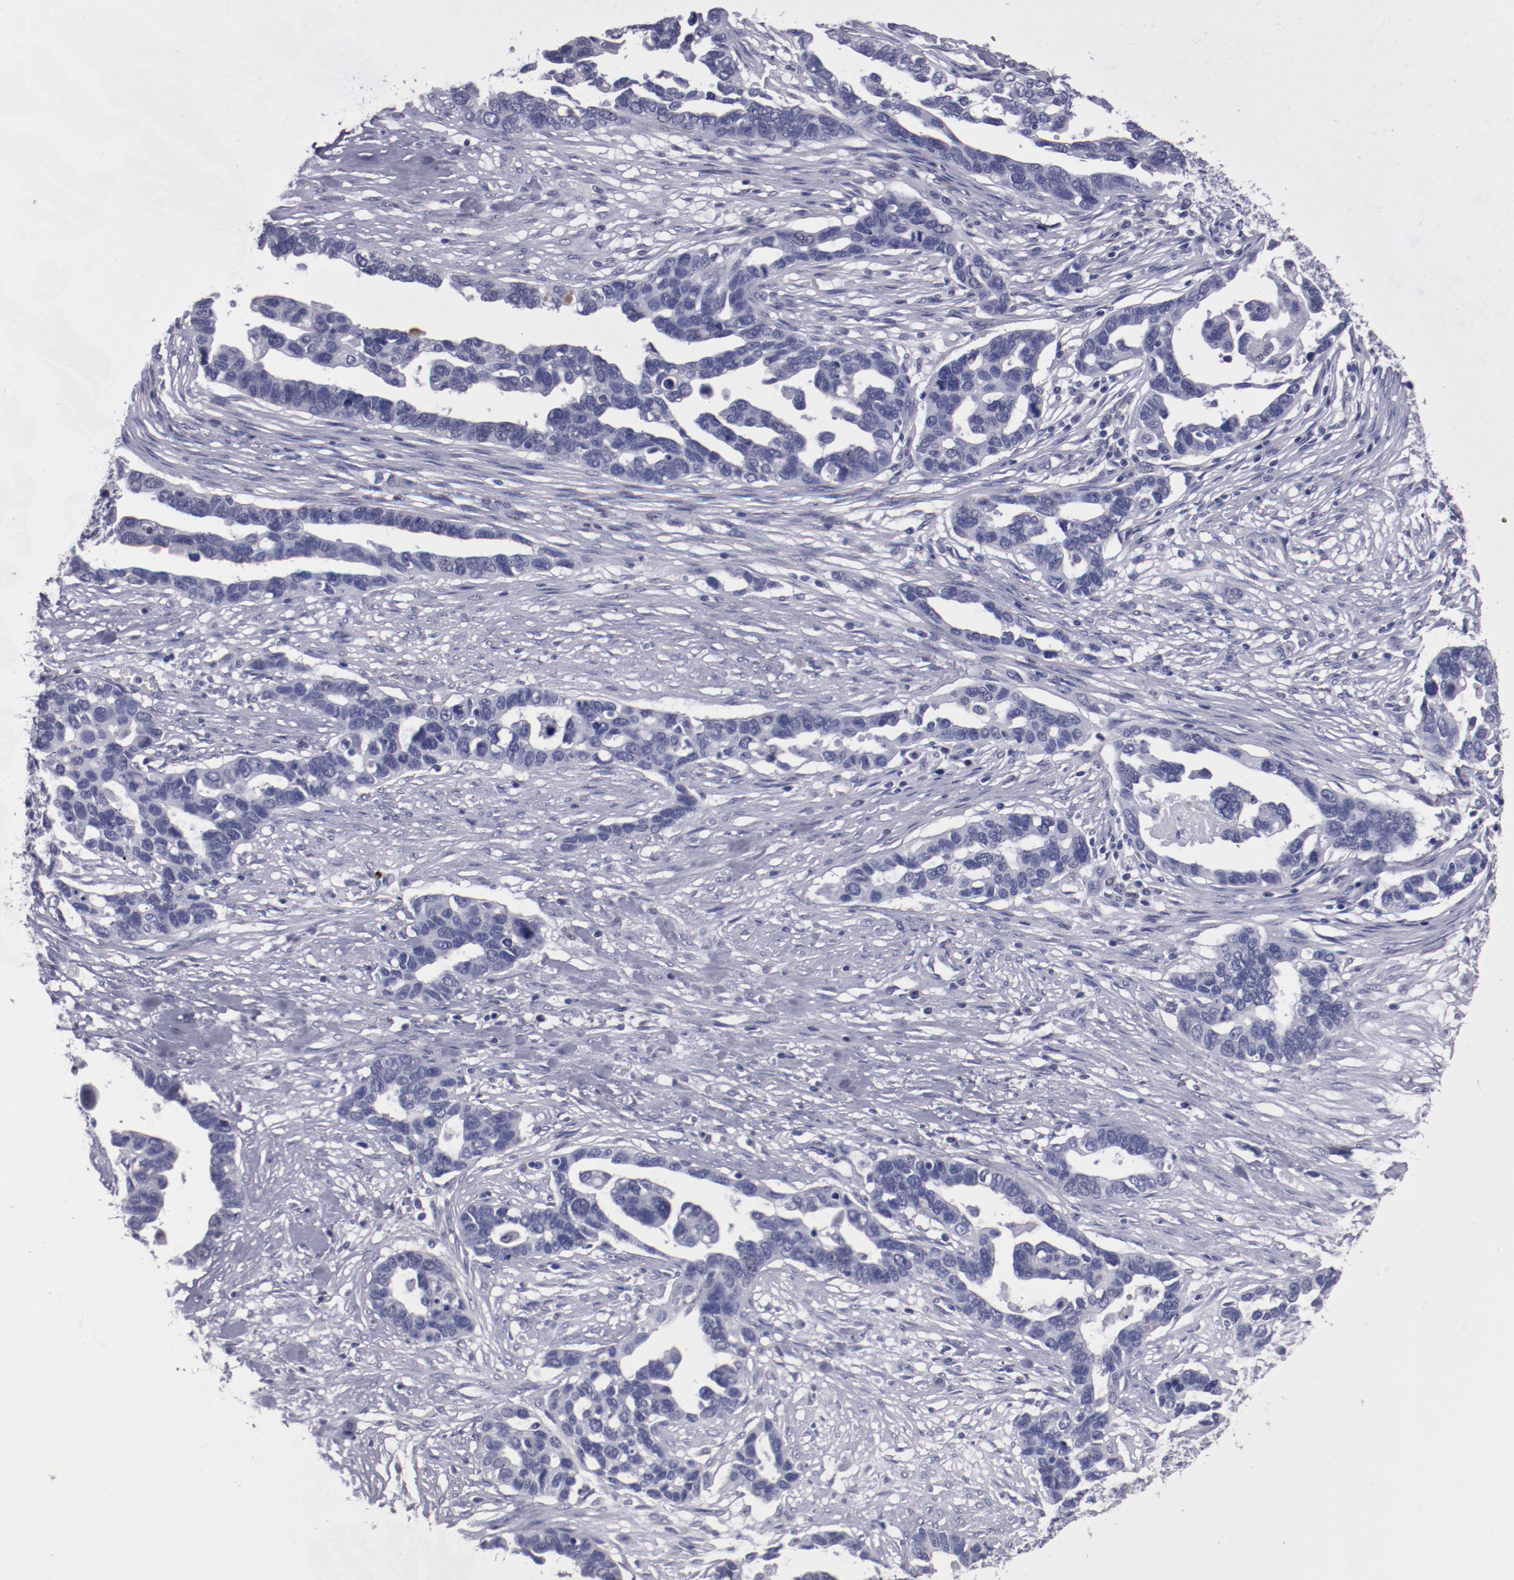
{"staining": {"intensity": "negative", "quantity": "none", "location": "none"}, "tissue": "ovarian cancer", "cell_type": "Tumor cells", "image_type": "cancer", "snomed": [{"axis": "morphology", "description": "Cystadenocarcinoma, serous, NOS"}, {"axis": "topography", "description": "Ovary"}], "caption": "There is no significant expression in tumor cells of ovarian cancer (serous cystadenocarcinoma). (DAB (3,3'-diaminobenzidine) immunohistochemistry (IHC) visualized using brightfield microscopy, high magnification).", "gene": "IRF8", "patient": {"sex": "female", "age": 54}}